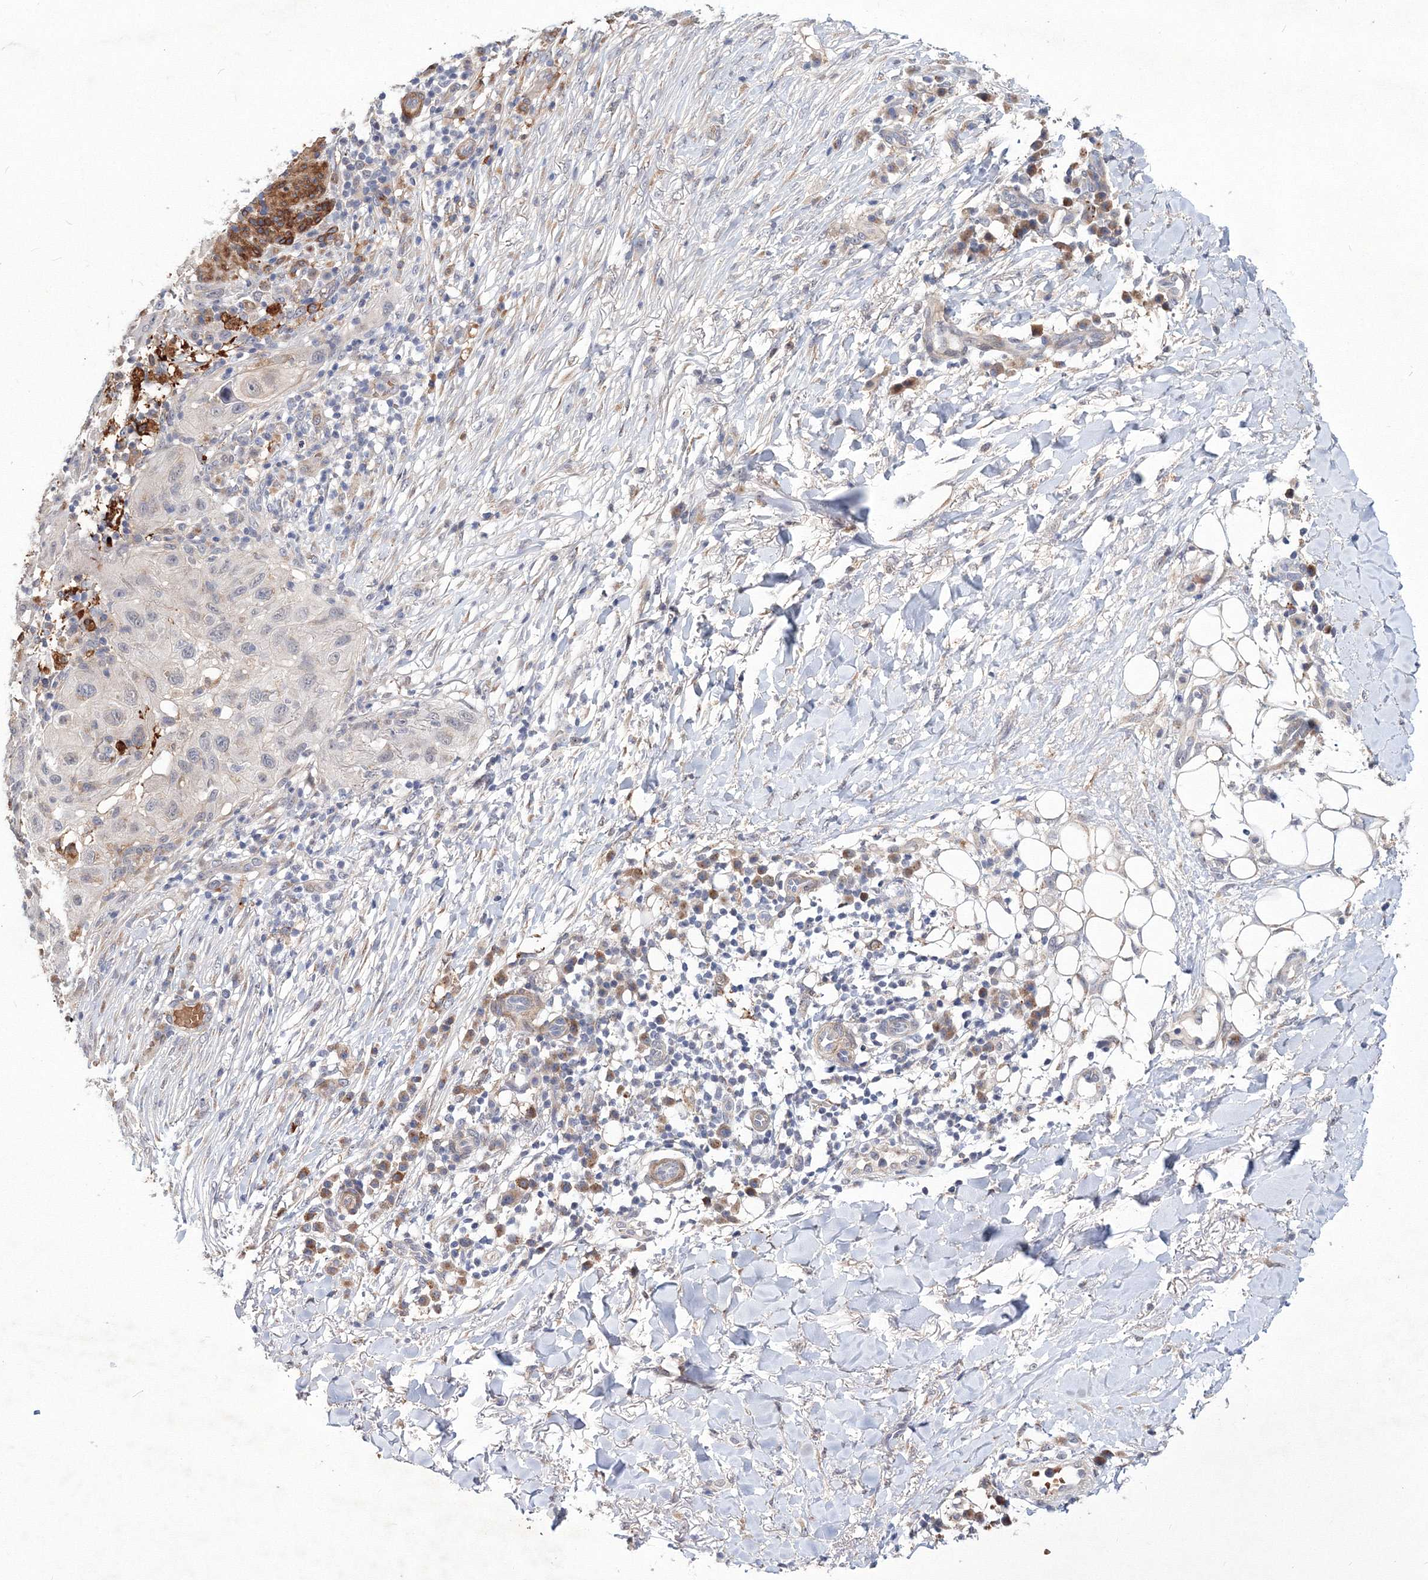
{"staining": {"intensity": "negative", "quantity": "none", "location": "none"}, "tissue": "skin cancer", "cell_type": "Tumor cells", "image_type": "cancer", "snomed": [{"axis": "morphology", "description": "Normal tissue, NOS"}, {"axis": "morphology", "description": "Squamous cell carcinoma, NOS"}, {"axis": "topography", "description": "Skin"}], "caption": "DAB immunohistochemical staining of squamous cell carcinoma (skin) shows no significant expression in tumor cells.", "gene": "C11orf52", "patient": {"sex": "female", "age": 96}}